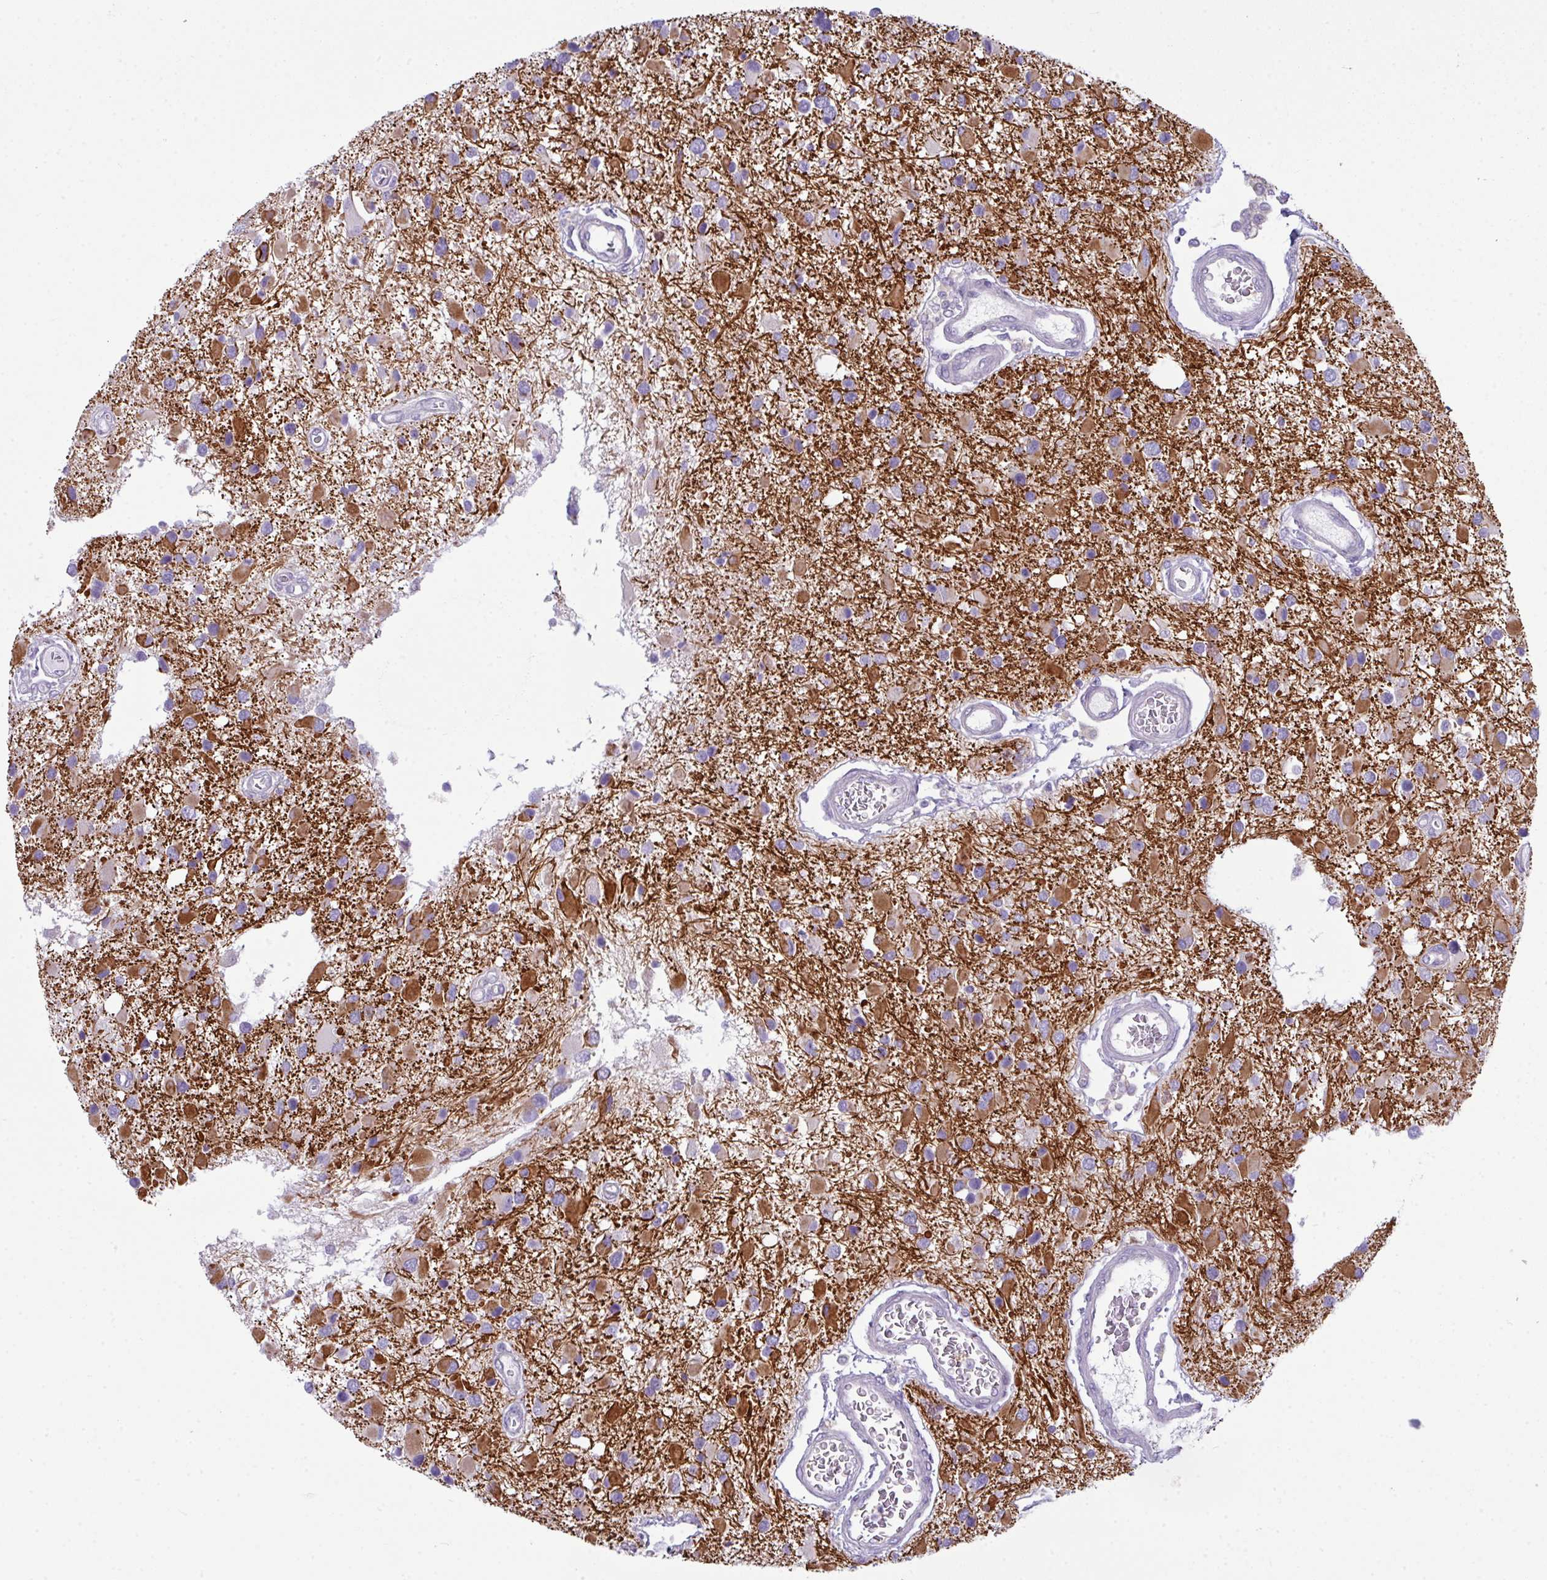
{"staining": {"intensity": "strong", "quantity": "25%-75%", "location": "cytoplasmic/membranous"}, "tissue": "glioma", "cell_type": "Tumor cells", "image_type": "cancer", "snomed": [{"axis": "morphology", "description": "Glioma, malignant, High grade"}, {"axis": "topography", "description": "Brain"}], "caption": "The histopathology image displays immunohistochemical staining of malignant glioma (high-grade). There is strong cytoplasmic/membranous positivity is seen in approximately 25%-75% of tumor cells.", "gene": "ABCC5", "patient": {"sex": "male", "age": 53}}